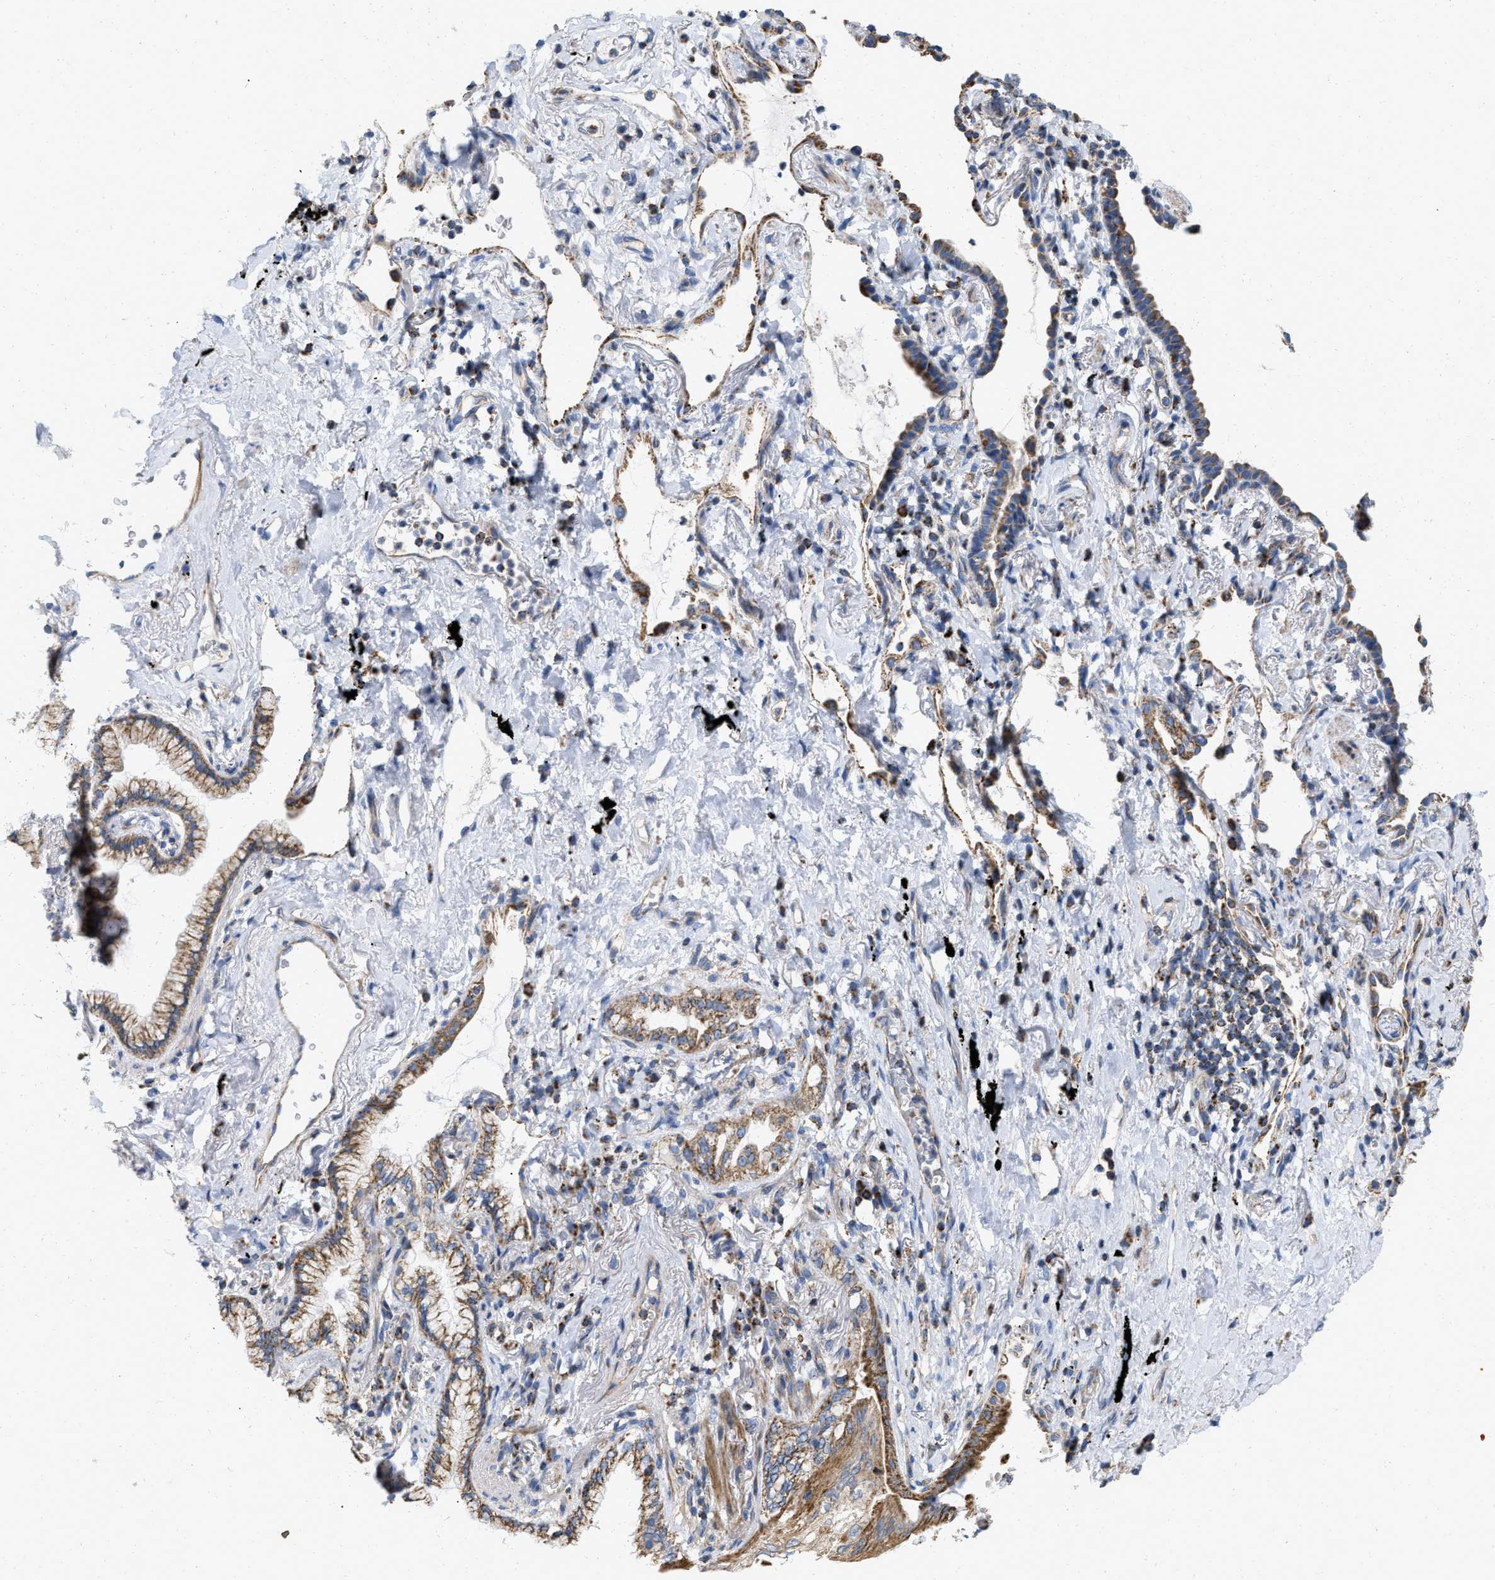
{"staining": {"intensity": "moderate", "quantity": ">75%", "location": "cytoplasmic/membranous"}, "tissue": "lung cancer", "cell_type": "Tumor cells", "image_type": "cancer", "snomed": [{"axis": "morphology", "description": "Normal tissue, NOS"}, {"axis": "morphology", "description": "Adenocarcinoma, NOS"}, {"axis": "topography", "description": "Bronchus"}, {"axis": "topography", "description": "Lung"}], "caption": "IHC of human lung cancer (adenocarcinoma) reveals medium levels of moderate cytoplasmic/membranous positivity in approximately >75% of tumor cells.", "gene": "GRB10", "patient": {"sex": "female", "age": 70}}